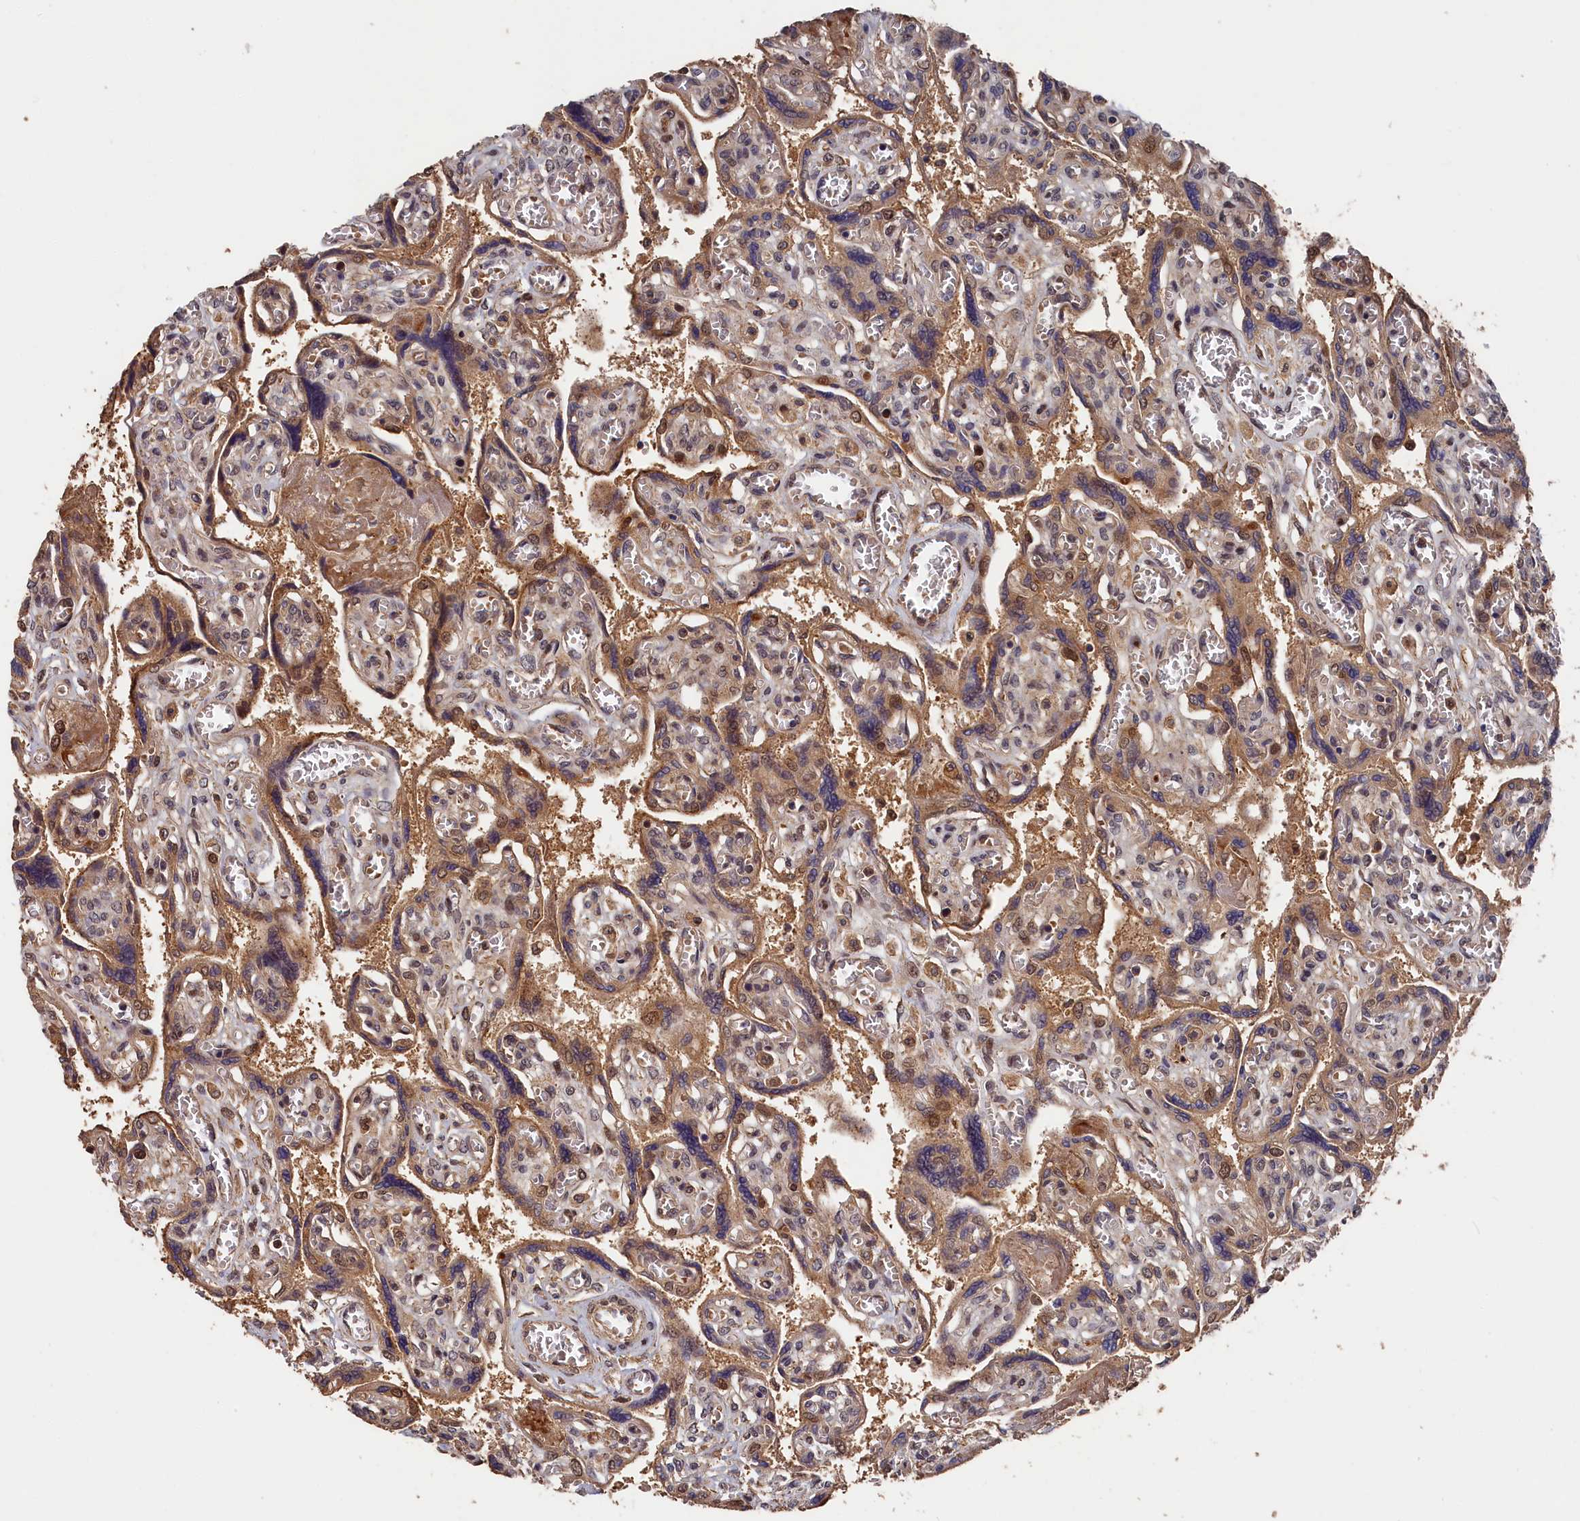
{"staining": {"intensity": "strong", "quantity": "25%-75%", "location": "cytoplasmic/membranous"}, "tissue": "placenta", "cell_type": "Trophoblastic cells", "image_type": "normal", "snomed": [{"axis": "morphology", "description": "Normal tissue, NOS"}, {"axis": "topography", "description": "Placenta"}], "caption": "An immunohistochemistry (IHC) histopathology image of normal tissue is shown. Protein staining in brown shows strong cytoplasmic/membranous positivity in placenta within trophoblastic cells.", "gene": "RMI2", "patient": {"sex": "female", "age": 39}}